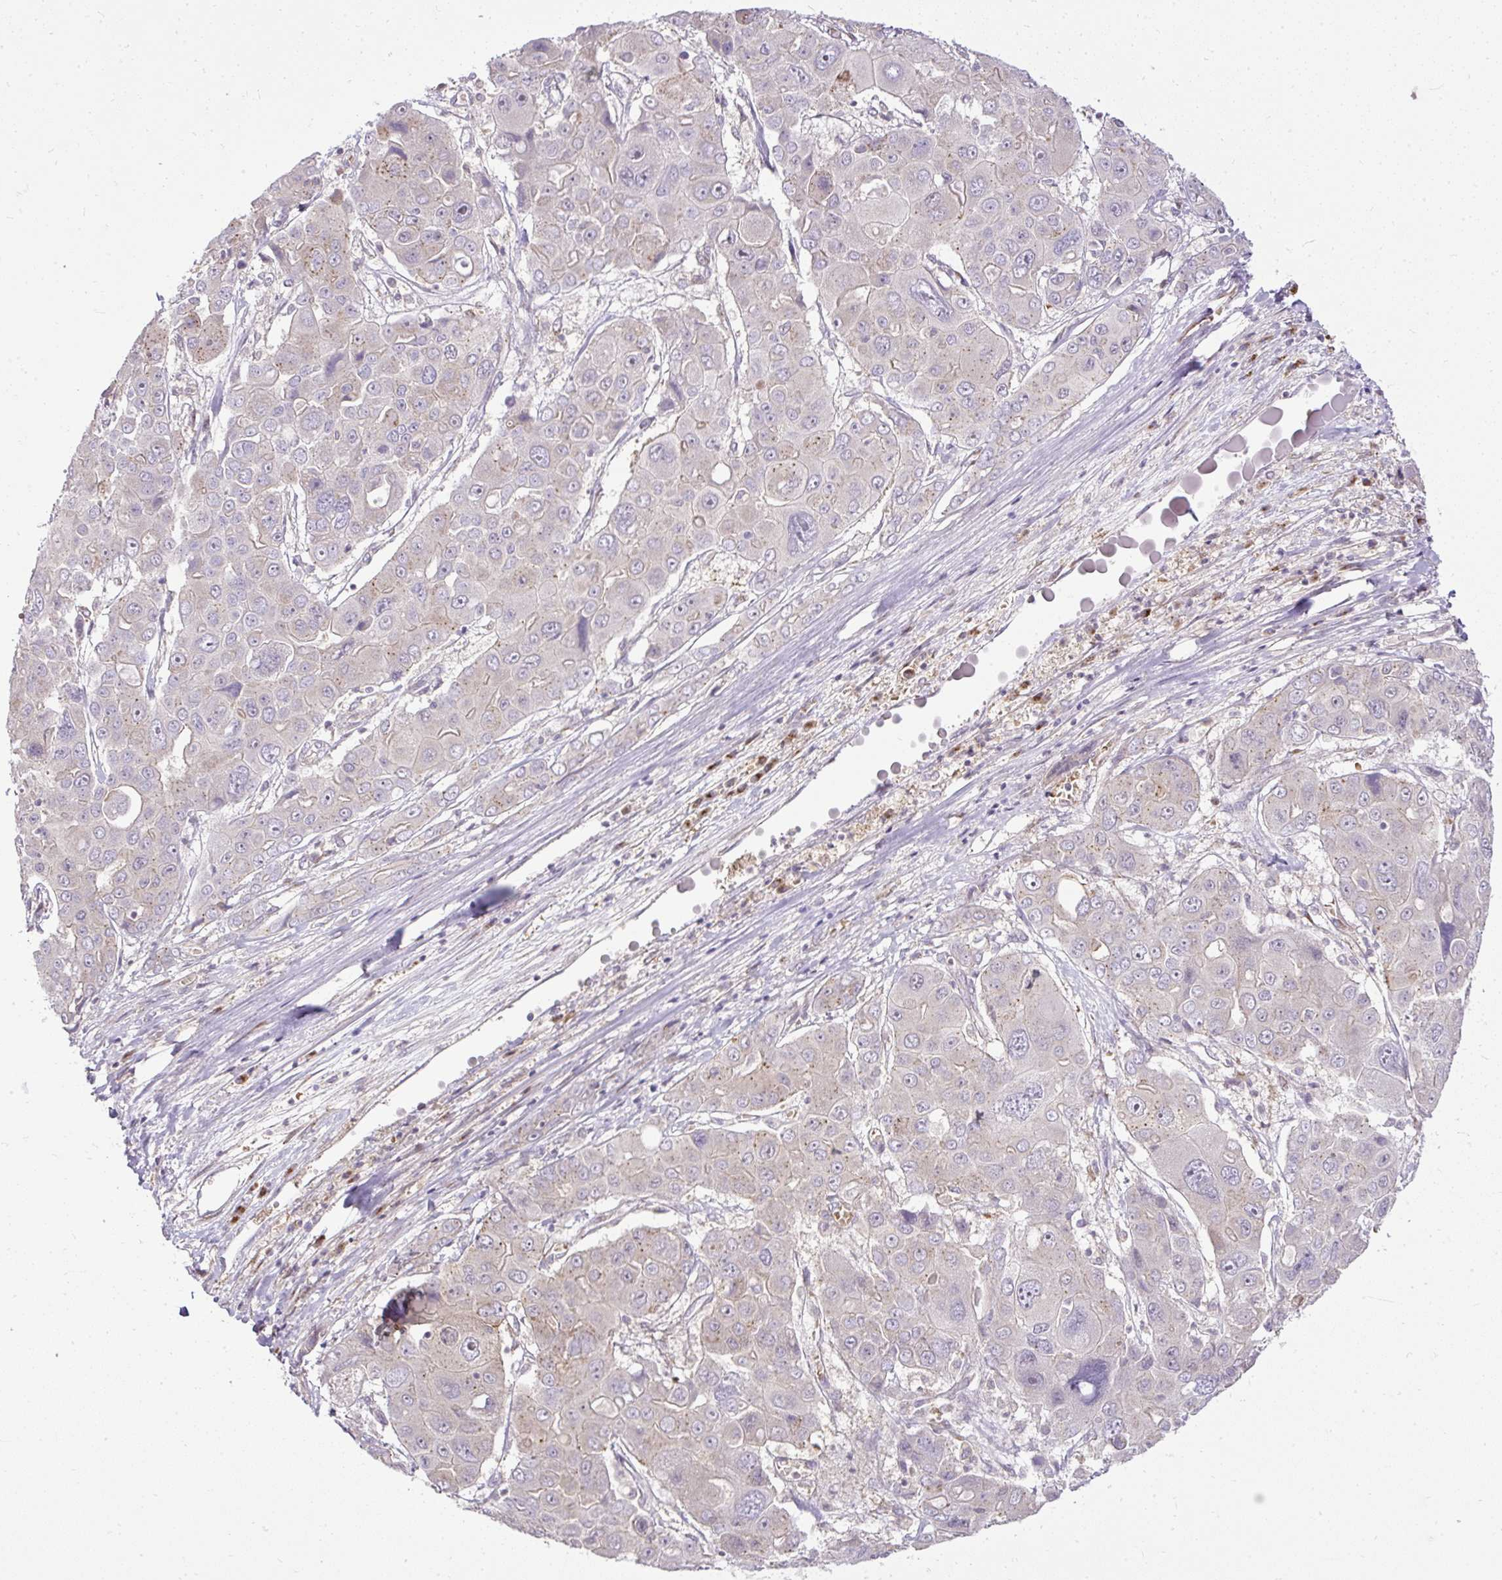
{"staining": {"intensity": "negative", "quantity": "none", "location": "none"}, "tissue": "liver cancer", "cell_type": "Tumor cells", "image_type": "cancer", "snomed": [{"axis": "morphology", "description": "Cholangiocarcinoma"}, {"axis": "topography", "description": "Liver"}], "caption": "An immunohistochemistry micrograph of liver cancer is shown. There is no staining in tumor cells of liver cancer.", "gene": "SMC4", "patient": {"sex": "male", "age": 67}}